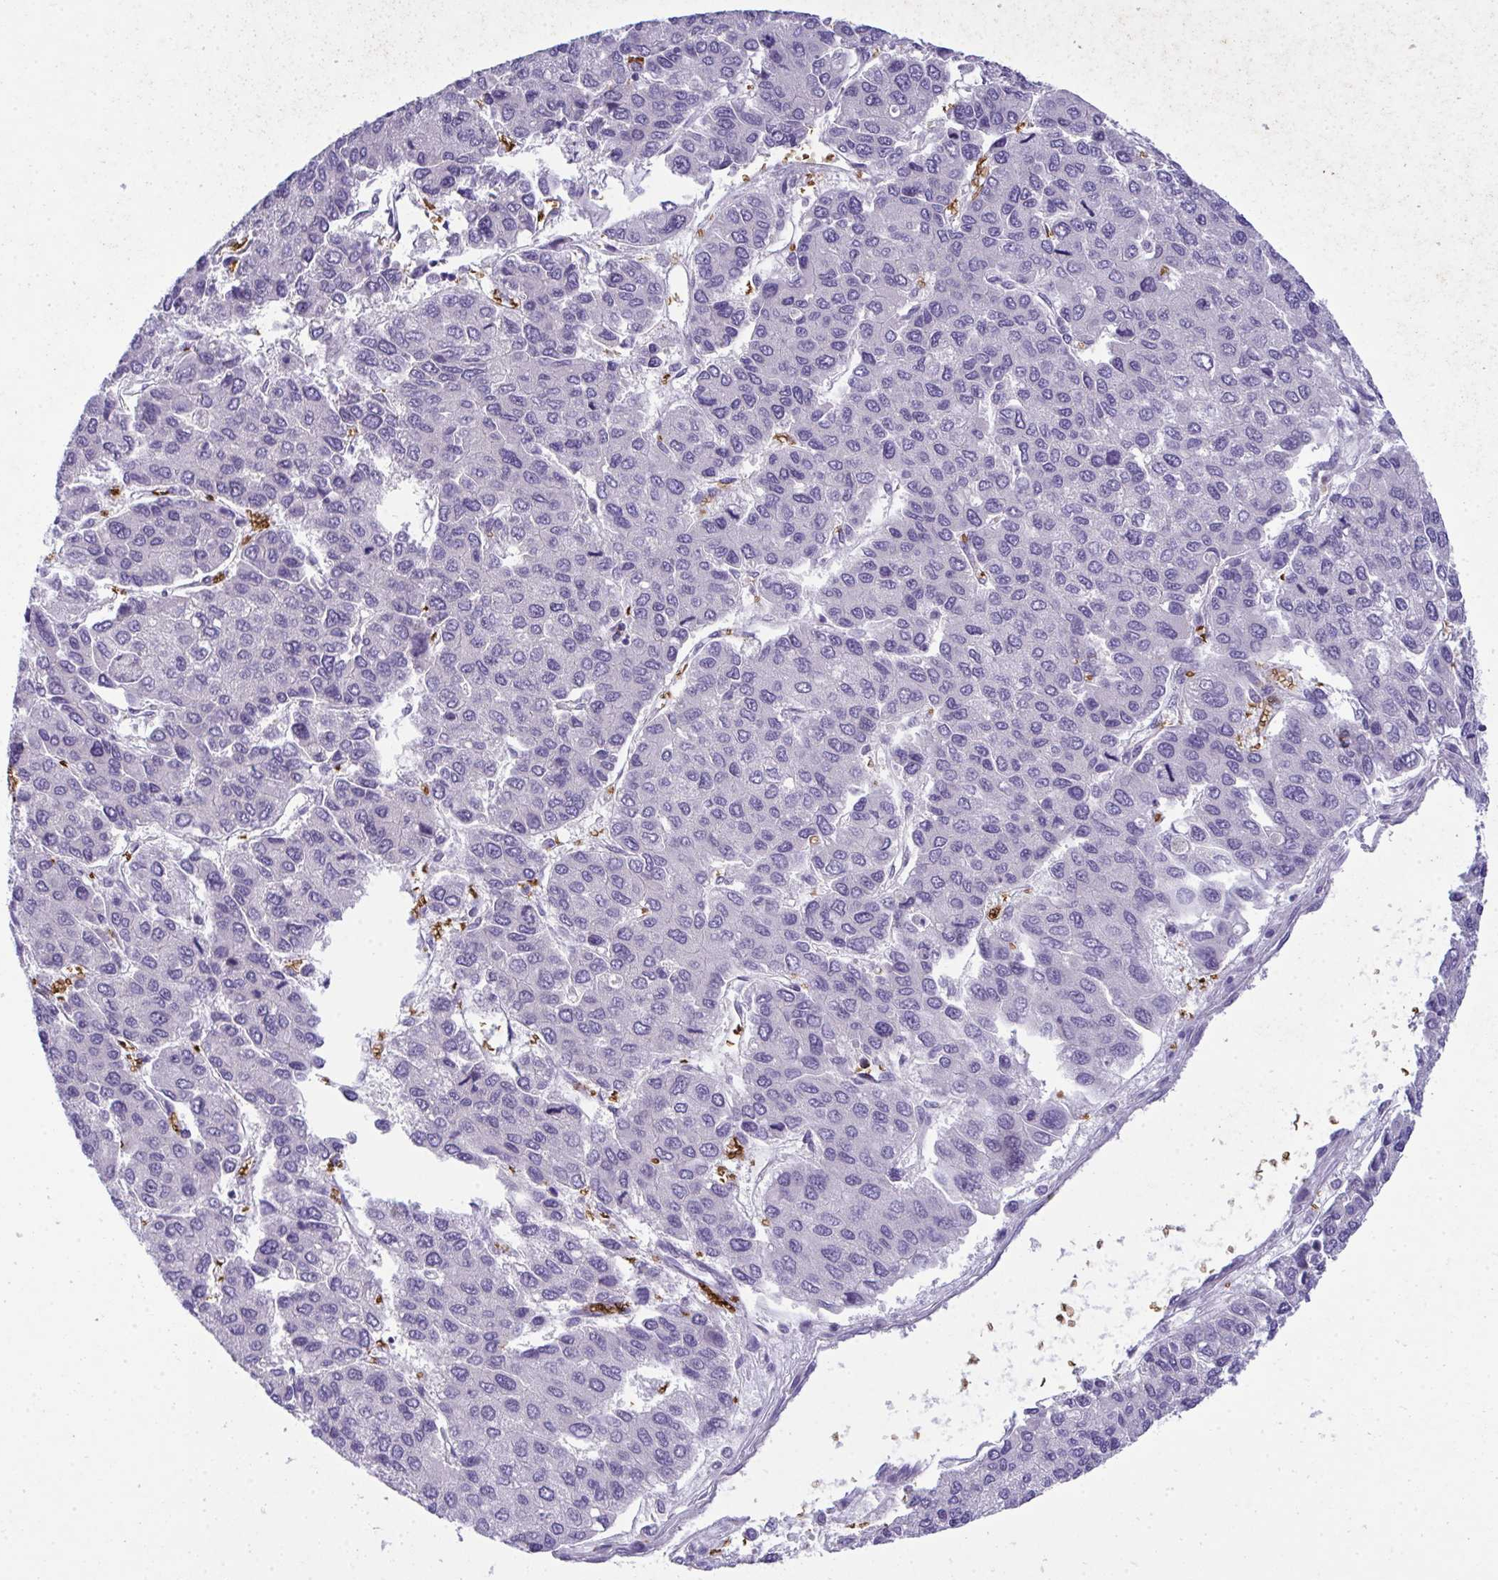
{"staining": {"intensity": "negative", "quantity": "none", "location": "none"}, "tissue": "liver cancer", "cell_type": "Tumor cells", "image_type": "cancer", "snomed": [{"axis": "morphology", "description": "Carcinoma, Hepatocellular, NOS"}, {"axis": "topography", "description": "Liver"}], "caption": "Immunohistochemistry (IHC) of liver hepatocellular carcinoma exhibits no staining in tumor cells.", "gene": "SPTB", "patient": {"sex": "female", "age": 66}}